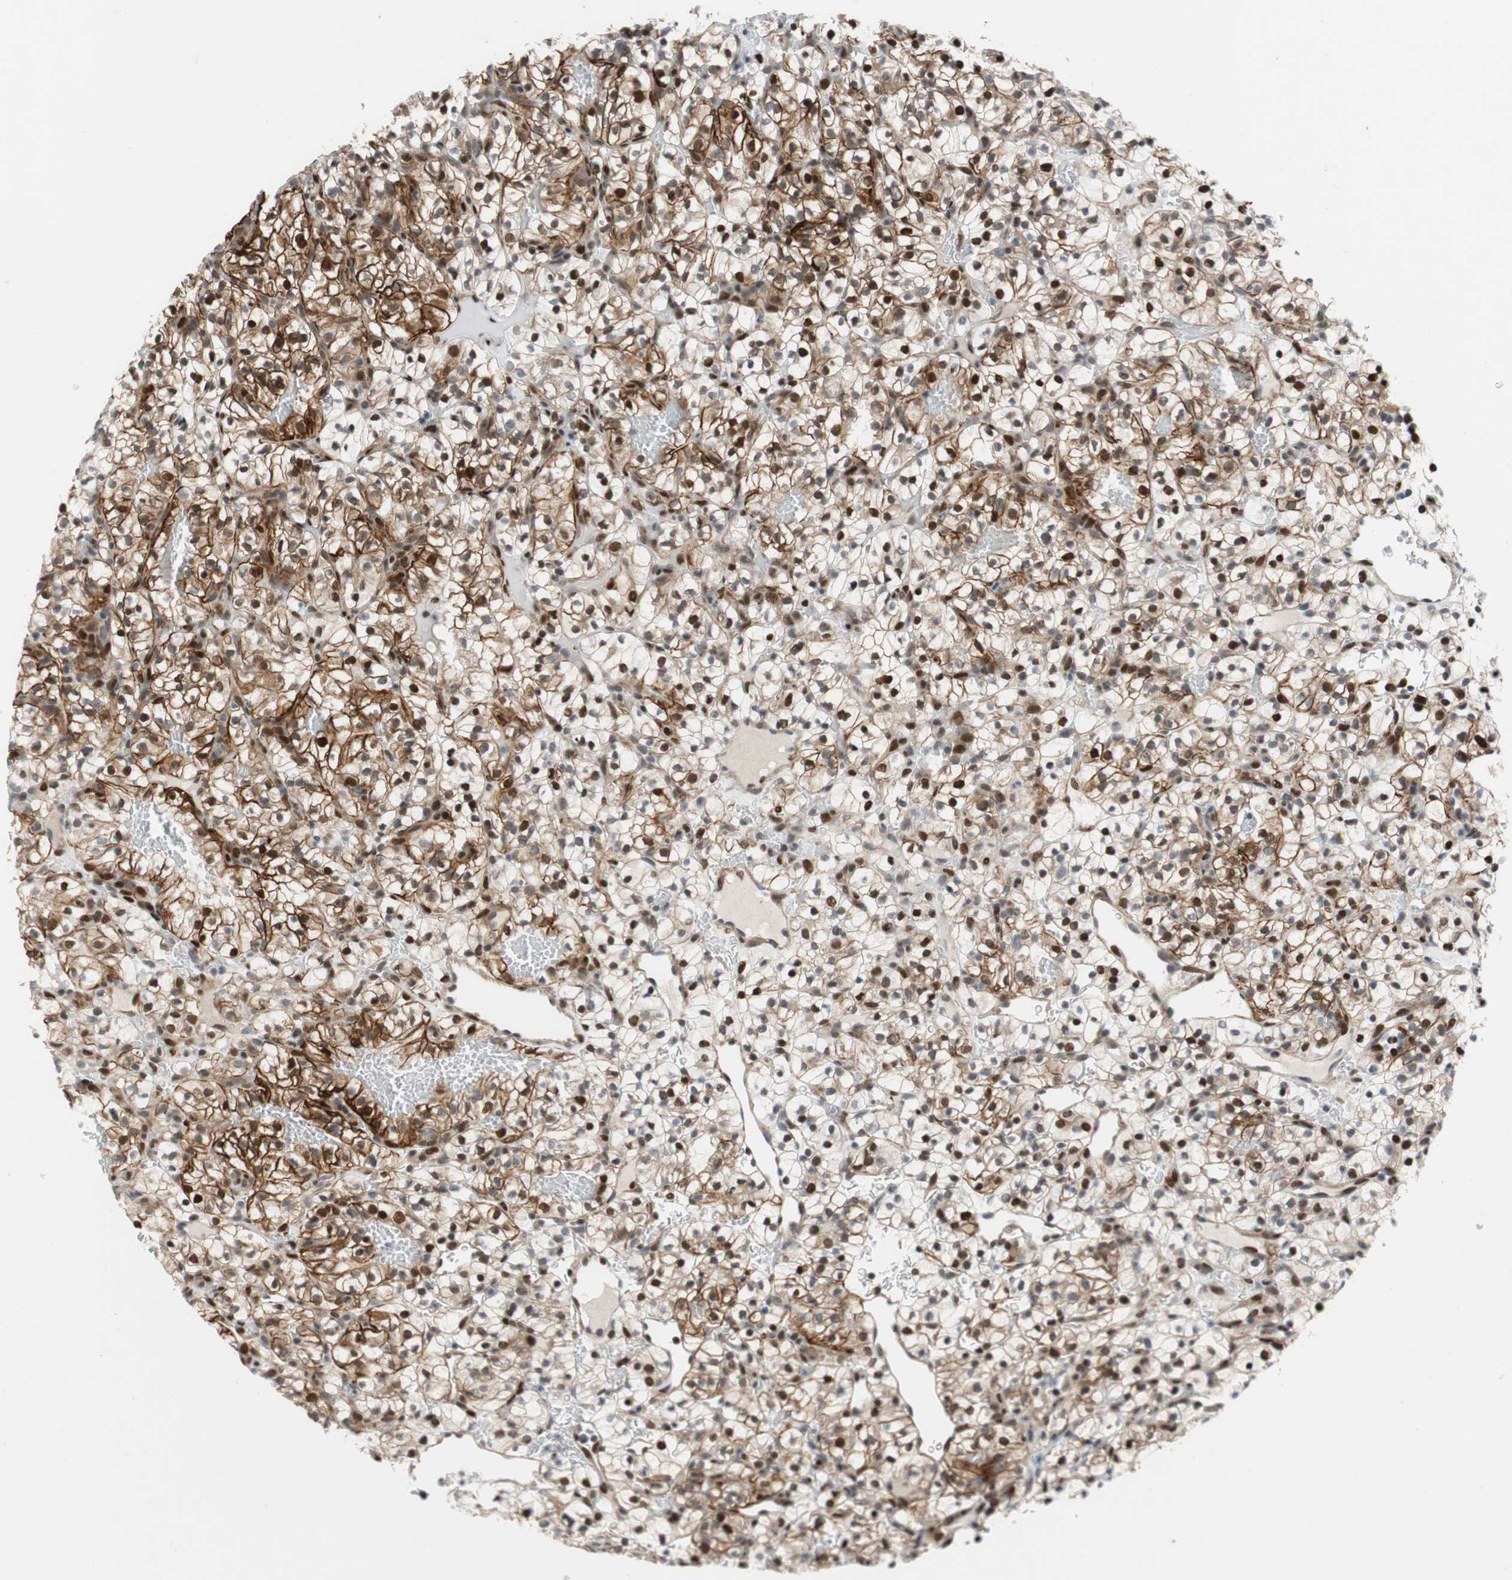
{"staining": {"intensity": "strong", "quantity": "25%-75%", "location": "cytoplasmic/membranous,nuclear"}, "tissue": "renal cancer", "cell_type": "Tumor cells", "image_type": "cancer", "snomed": [{"axis": "morphology", "description": "Adenocarcinoma, NOS"}, {"axis": "topography", "description": "Kidney"}], "caption": "Strong cytoplasmic/membranous and nuclear staining for a protein is appreciated in about 25%-75% of tumor cells of renal cancer using IHC.", "gene": "FBXO44", "patient": {"sex": "female", "age": 57}}